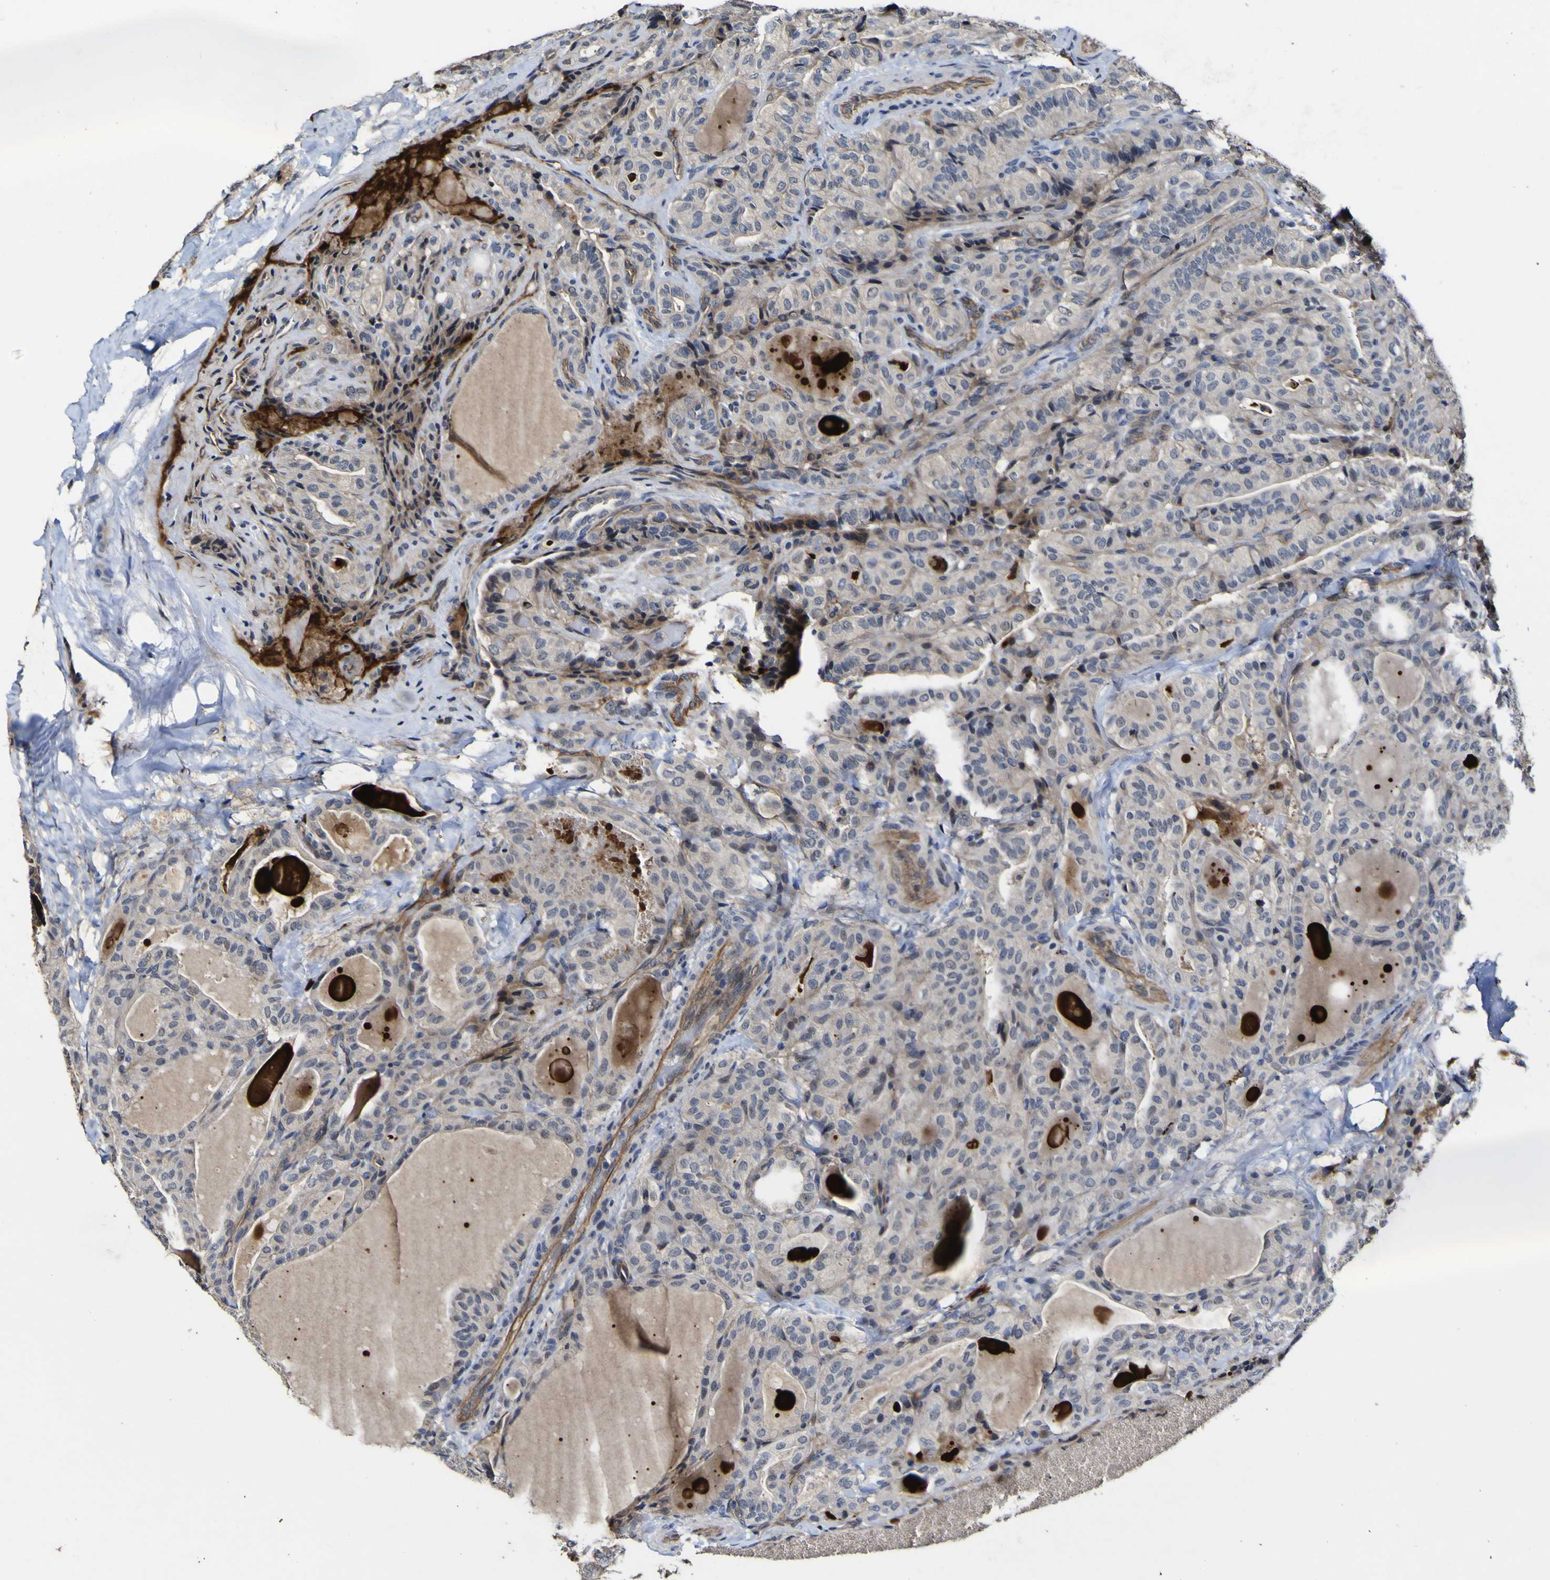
{"staining": {"intensity": "negative", "quantity": "none", "location": "none"}, "tissue": "thyroid cancer", "cell_type": "Tumor cells", "image_type": "cancer", "snomed": [{"axis": "morphology", "description": "Papillary adenocarcinoma, NOS"}, {"axis": "topography", "description": "Thyroid gland"}], "caption": "IHC of human thyroid cancer (papillary adenocarcinoma) shows no staining in tumor cells.", "gene": "CCL2", "patient": {"sex": "male", "age": 77}}